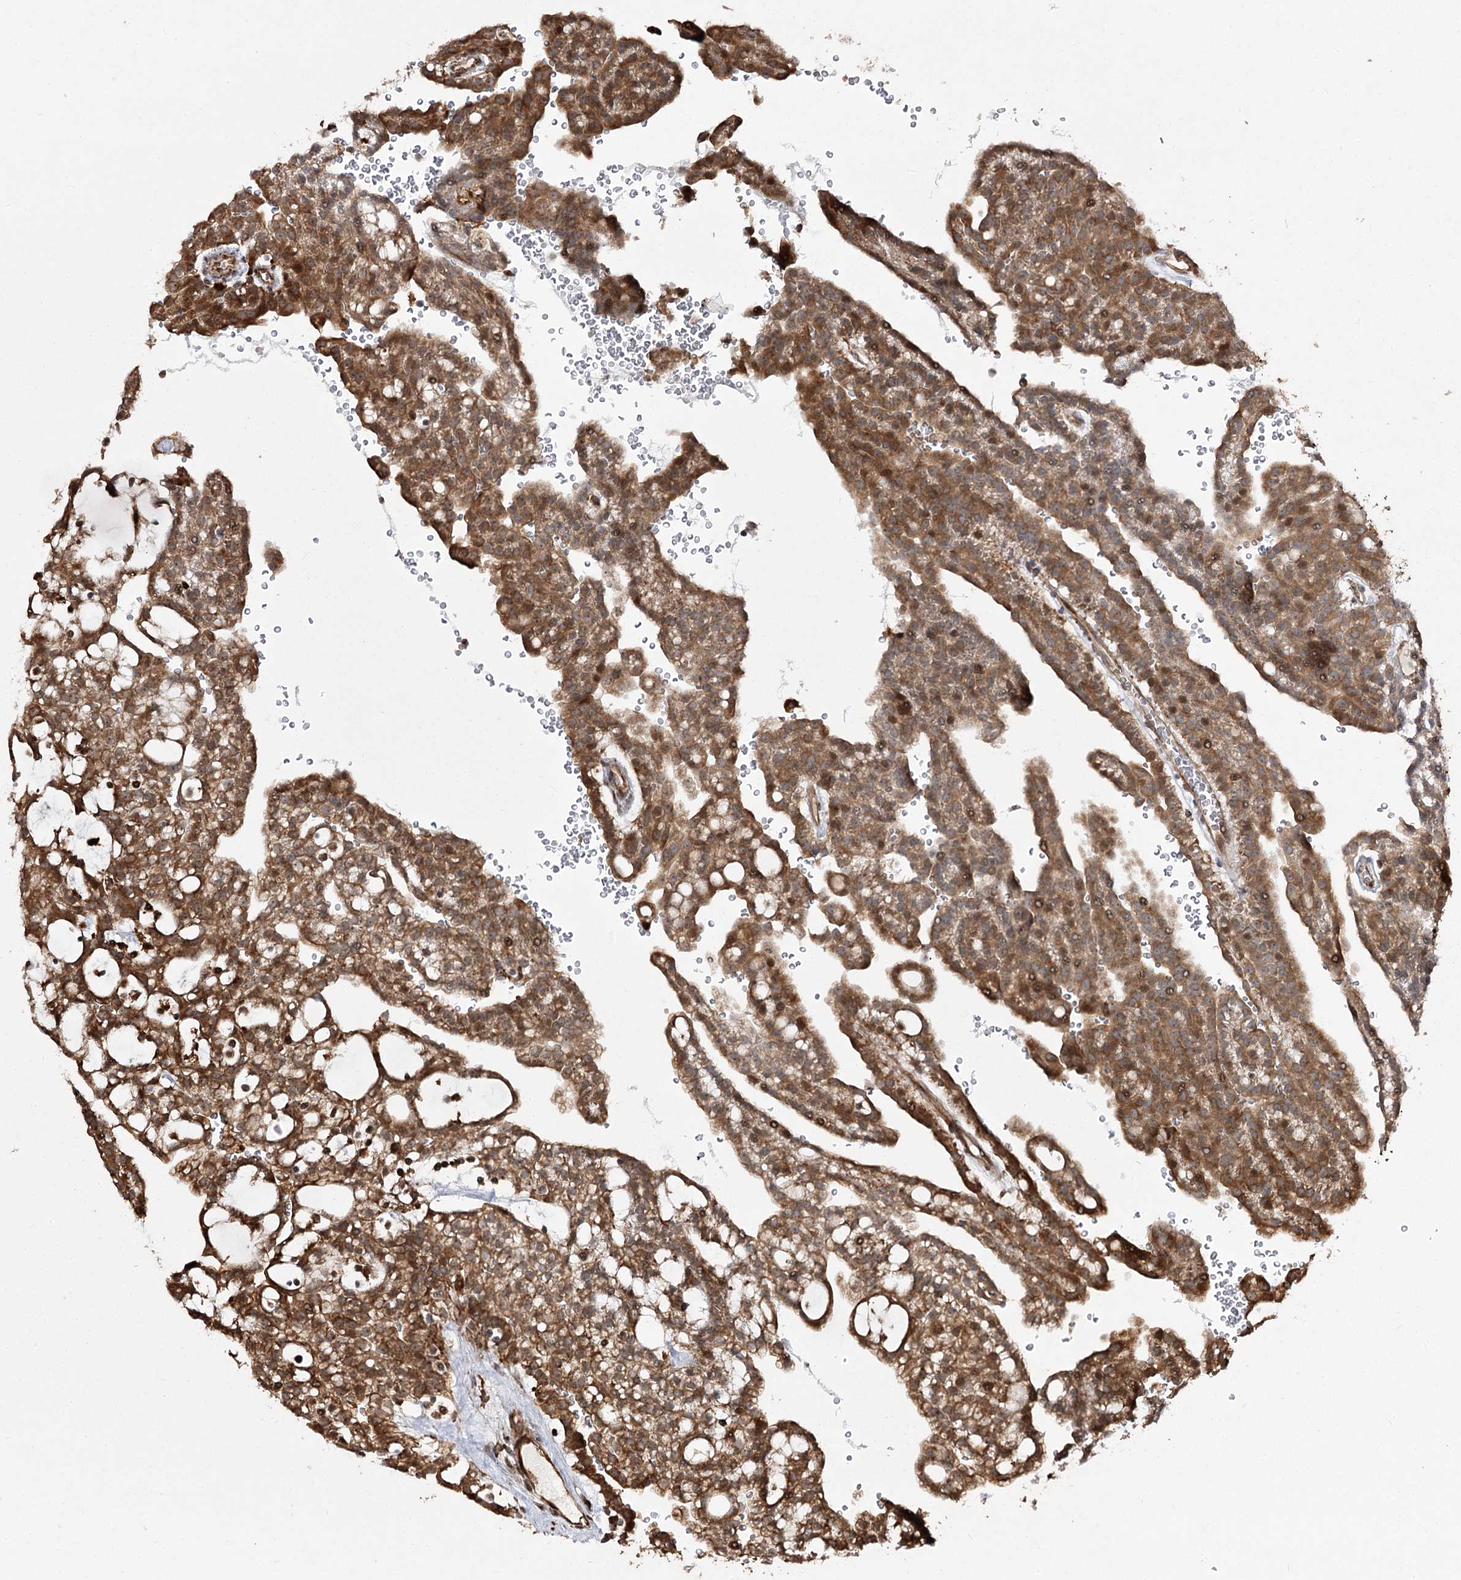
{"staining": {"intensity": "moderate", "quantity": ">75%", "location": "cytoplasmic/membranous"}, "tissue": "renal cancer", "cell_type": "Tumor cells", "image_type": "cancer", "snomed": [{"axis": "morphology", "description": "Adenocarcinoma, NOS"}, {"axis": "topography", "description": "Kidney"}], "caption": "A high-resolution histopathology image shows IHC staining of renal adenocarcinoma, which demonstrates moderate cytoplasmic/membranous positivity in approximately >75% of tumor cells. (Brightfield microscopy of DAB IHC at high magnification).", "gene": "FANCL", "patient": {"sex": "male", "age": 63}}